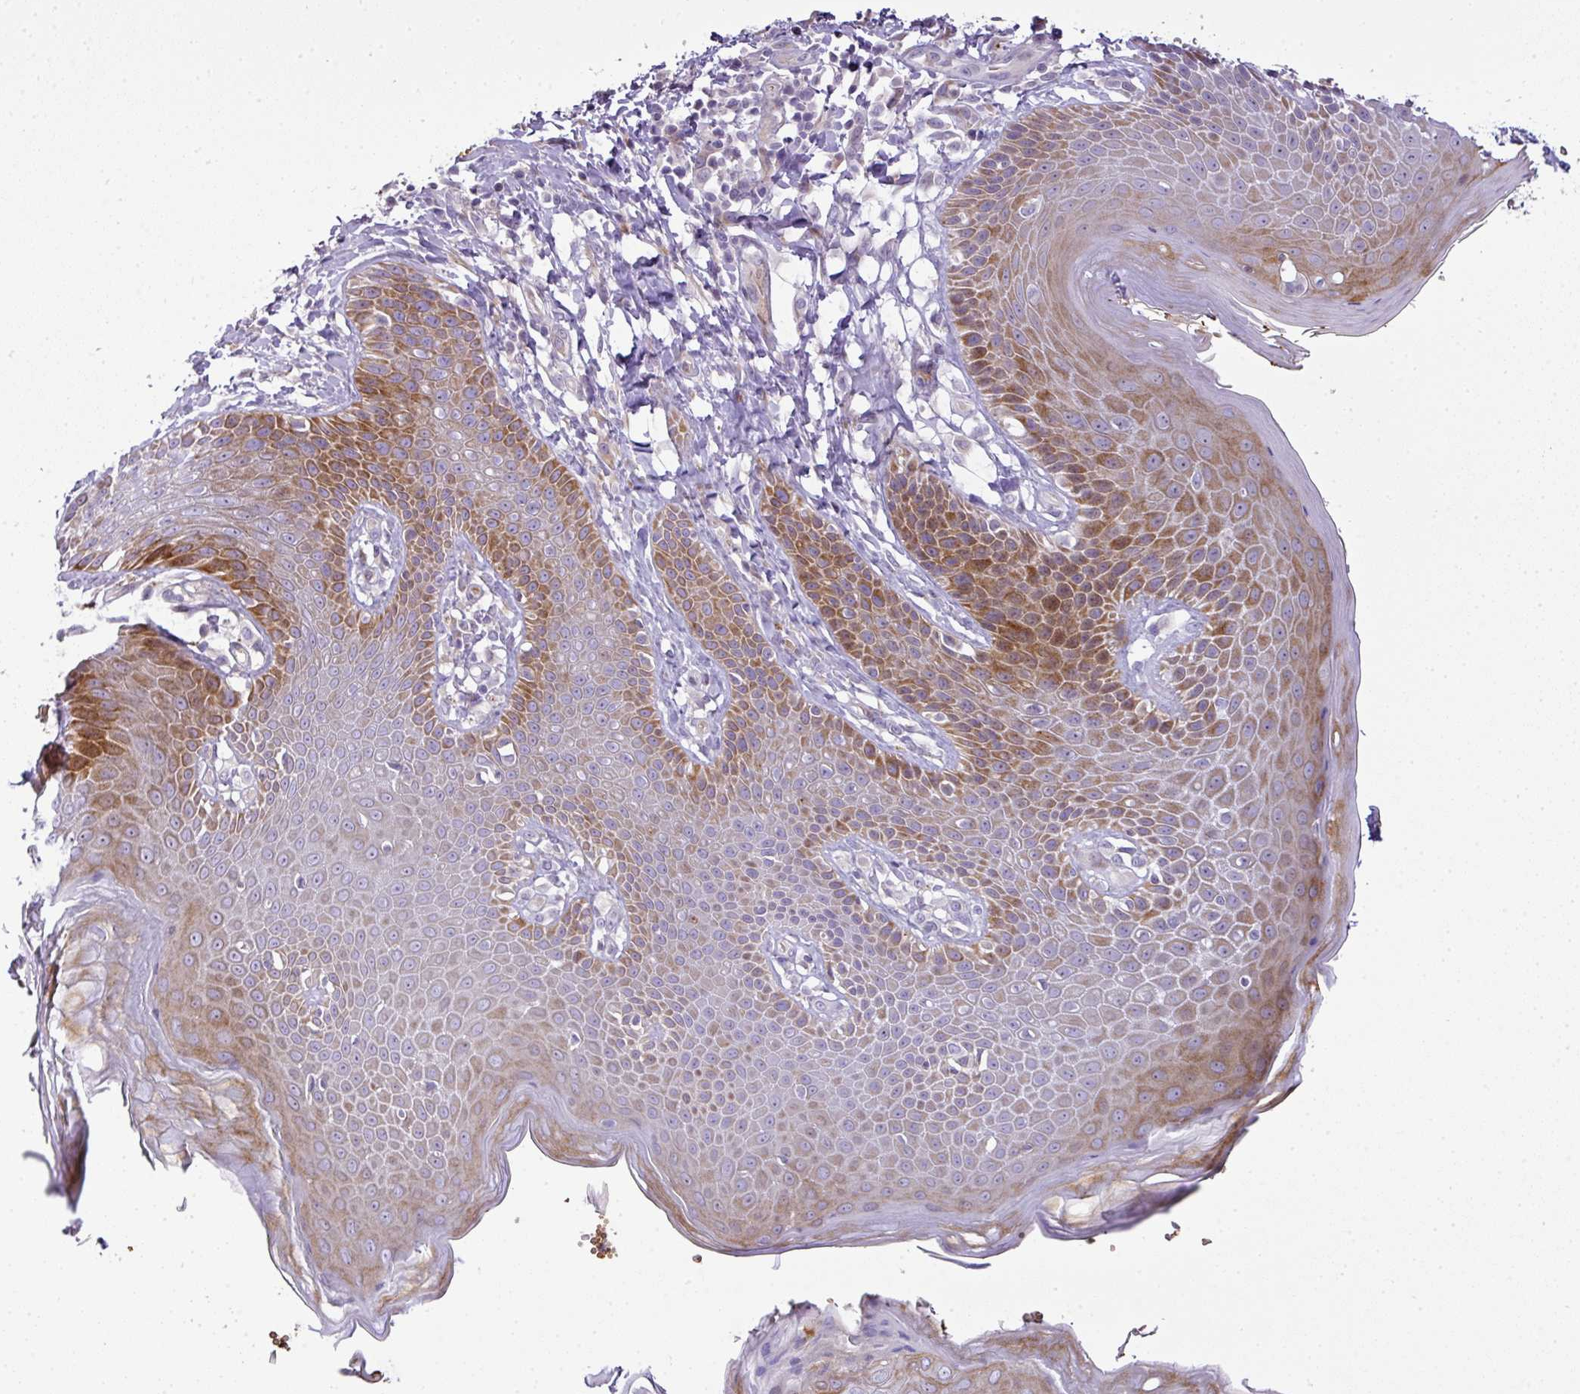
{"staining": {"intensity": "moderate", "quantity": "25%-75%", "location": "cytoplasmic/membranous"}, "tissue": "skin", "cell_type": "Epidermal cells", "image_type": "normal", "snomed": [{"axis": "morphology", "description": "Normal tissue, NOS"}, {"axis": "topography", "description": "Peripheral nerve tissue"}], "caption": "High-power microscopy captured an immunohistochemistry (IHC) image of unremarkable skin, revealing moderate cytoplasmic/membranous expression in approximately 25%-75% of epidermal cells.", "gene": "ATP6V1F", "patient": {"sex": "male", "age": 51}}